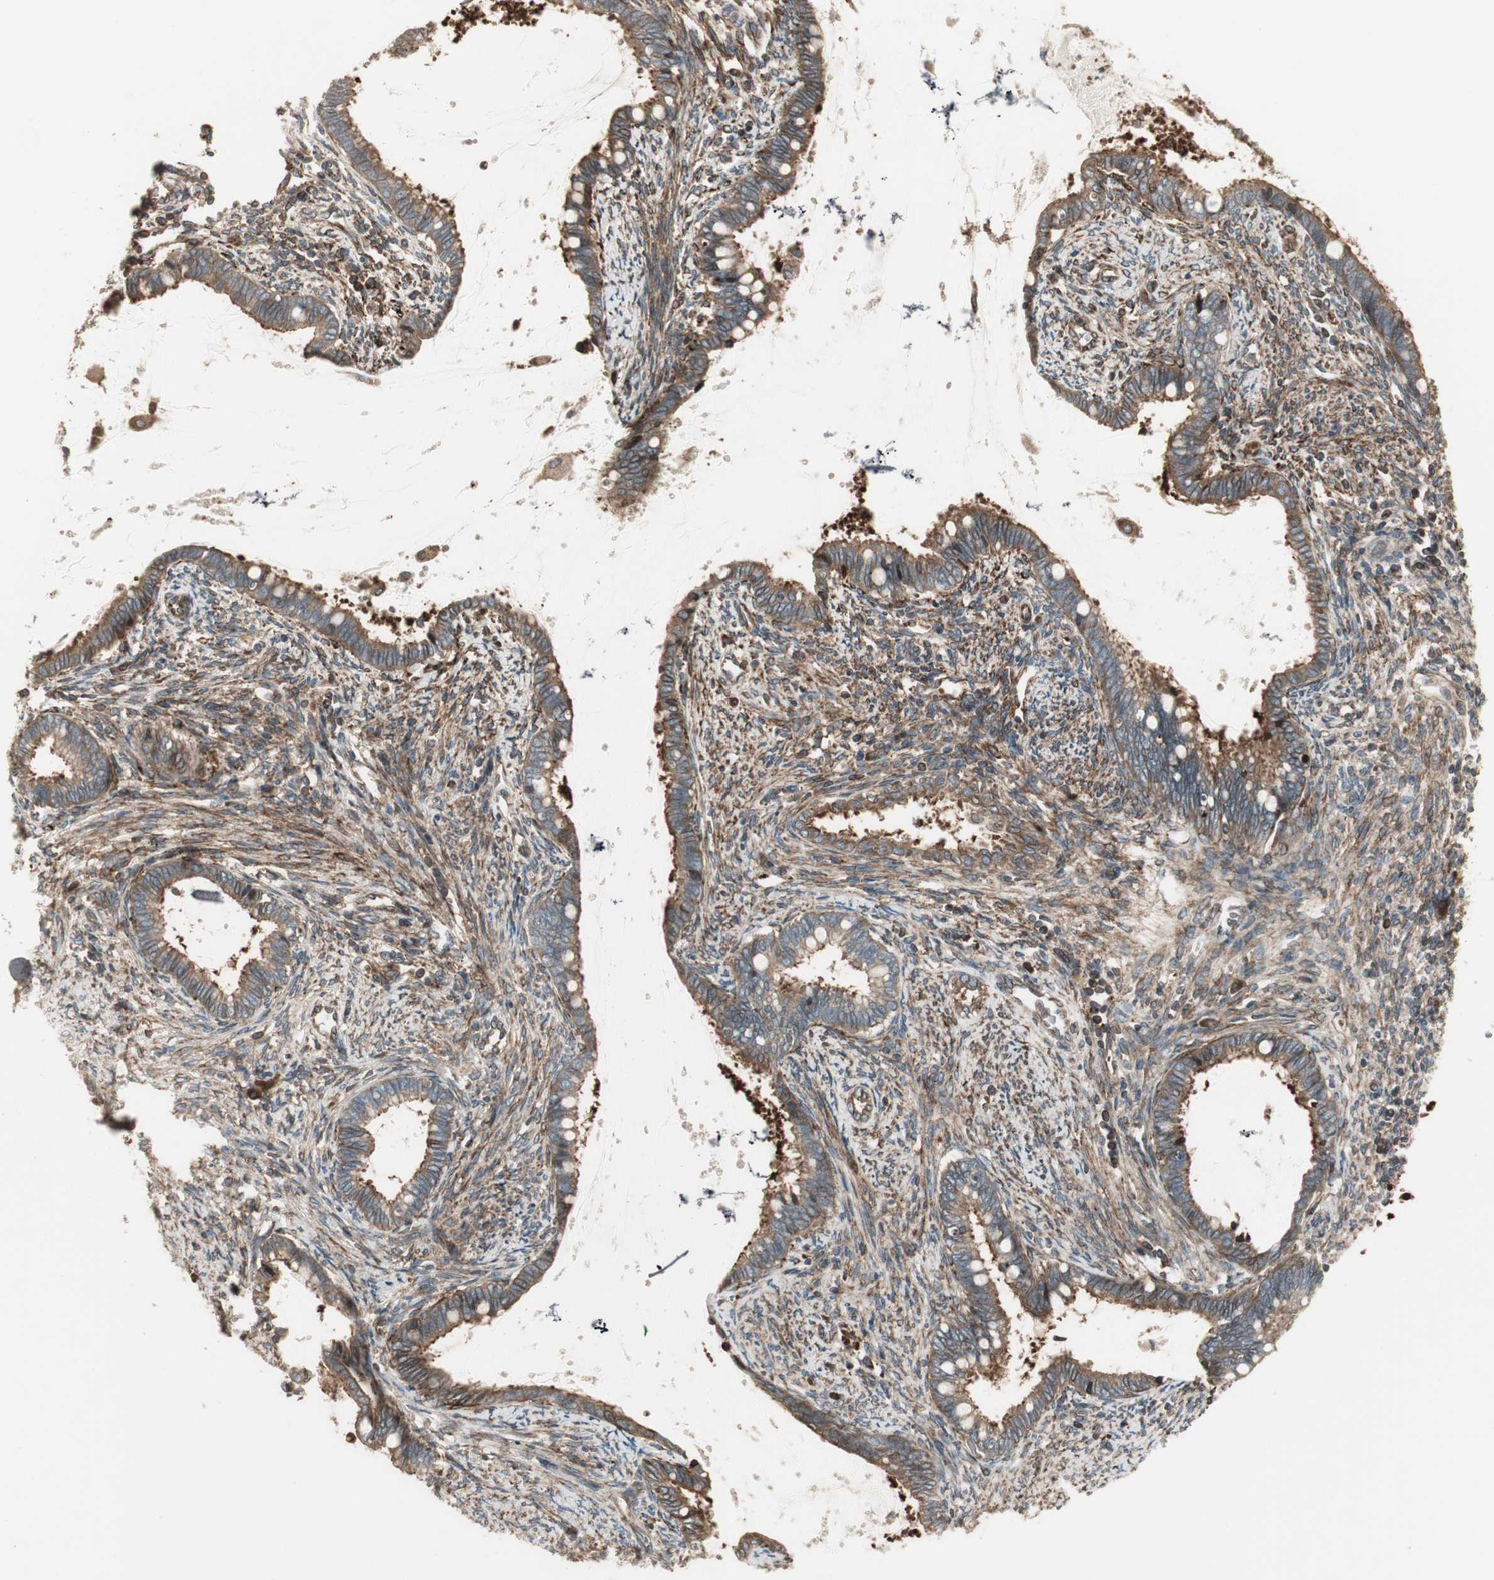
{"staining": {"intensity": "moderate", "quantity": ">75%", "location": "cytoplasmic/membranous"}, "tissue": "cervical cancer", "cell_type": "Tumor cells", "image_type": "cancer", "snomed": [{"axis": "morphology", "description": "Adenocarcinoma, NOS"}, {"axis": "topography", "description": "Cervix"}], "caption": "Cervical cancer (adenocarcinoma) was stained to show a protein in brown. There is medium levels of moderate cytoplasmic/membranous positivity in about >75% of tumor cells.", "gene": "PRKG1", "patient": {"sex": "female", "age": 44}}